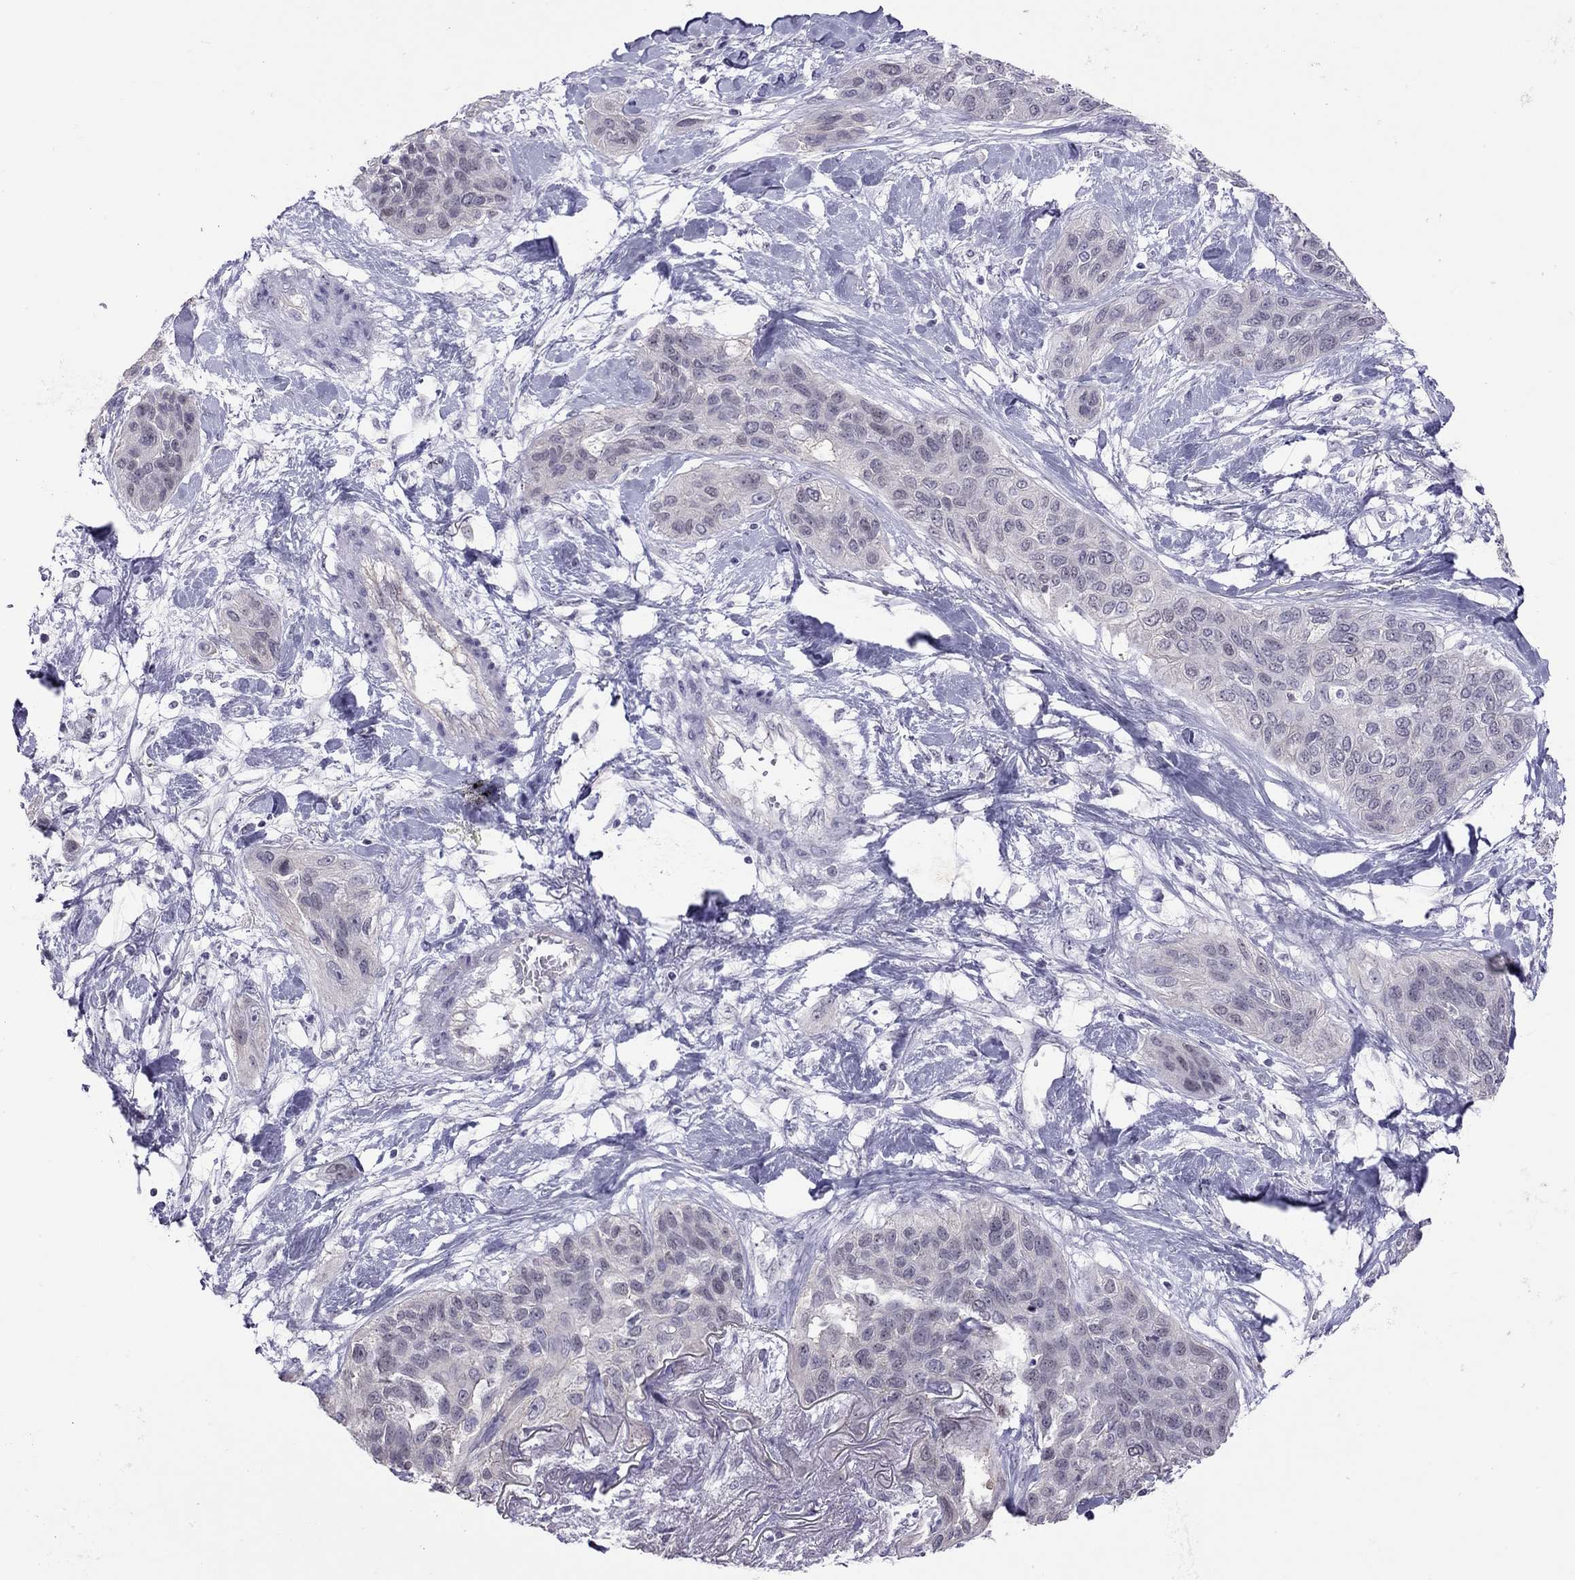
{"staining": {"intensity": "negative", "quantity": "none", "location": "none"}, "tissue": "lung cancer", "cell_type": "Tumor cells", "image_type": "cancer", "snomed": [{"axis": "morphology", "description": "Squamous cell carcinoma, NOS"}, {"axis": "topography", "description": "Lung"}], "caption": "Tumor cells show no significant protein expression in lung squamous cell carcinoma.", "gene": "JHY", "patient": {"sex": "female", "age": 70}}